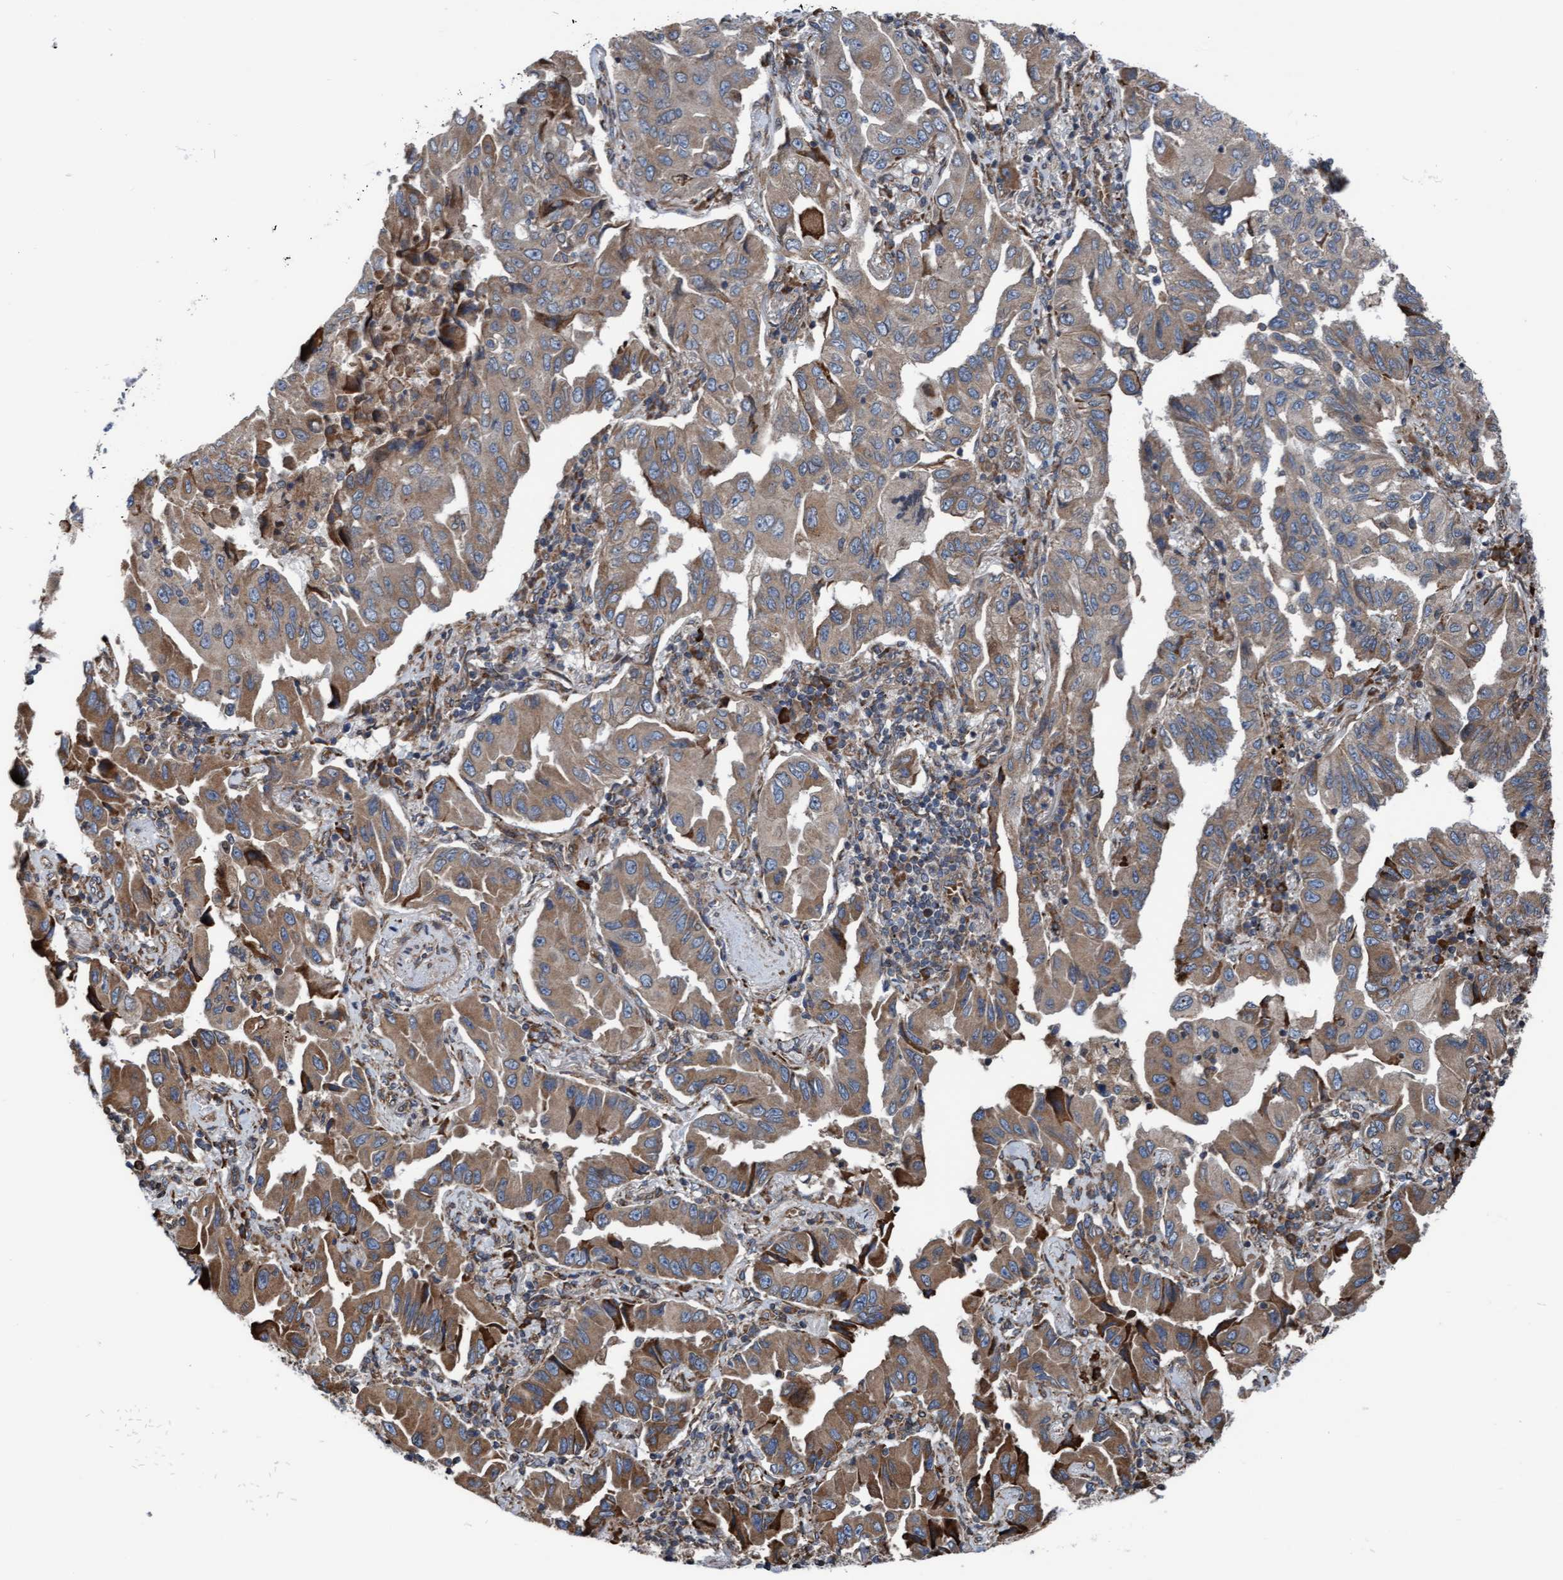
{"staining": {"intensity": "moderate", "quantity": ">75%", "location": "cytoplasmic/membranous"}, "tissue": "lung cancer", "cell_type": "Tumor cells", "image_type": "cancer", "snomed": [{"axis": "morphology", "description": "Adenocarcinoma, NOS"}, {"axis": "topography", "description": "Lung"}], "caption": "Lung cancer tissue exhibits moderate cytoplasmic/membranous positivity in approximately >75% of tumor cells", "gene": "RAP1GAP2", "patient": {"sex": "female", "age": 65}}